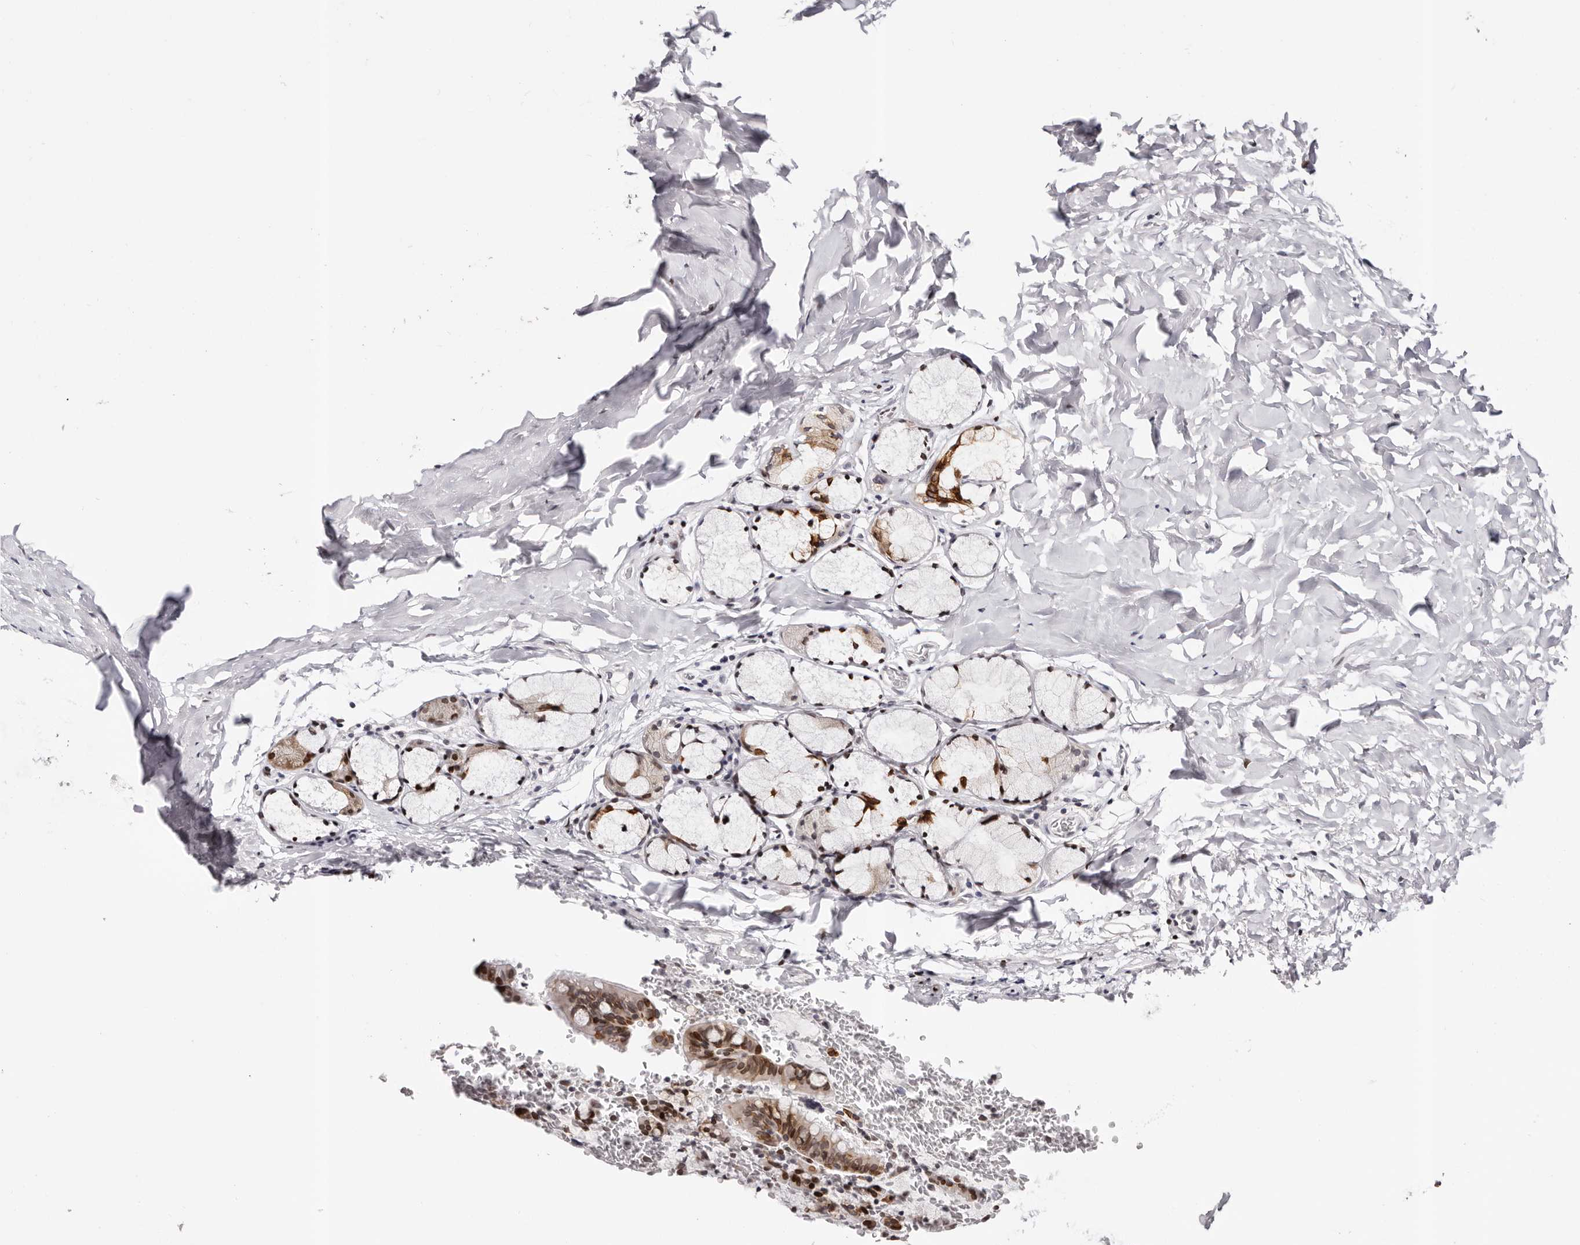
{"staining": {"intensity": "moderate", "quantity": "25%-75%", "location": "cytoplasmic/membranous,nuclear"}, "tissue": "bronchus", "cell_type": "Respiratory epithelial cells", "image_type": "normal", "snomed": [{"axis": "morphology", "description": "Normal tissue, NOS"}, {"axis": "topography", "description": "Cartilage tissue"}, {"axis": "topography", "description": "Bronchus"}], "caption": "This photomicrograph exhibits immunohistochemistry staining of normal human bronchus, with medium moderate cytoplasmic/membranous,nuclear positivity in about 25%-75% of respiratory epithelial cells.", "gene": "NUP153", "patient": {"sex": "female", "age": 36}}